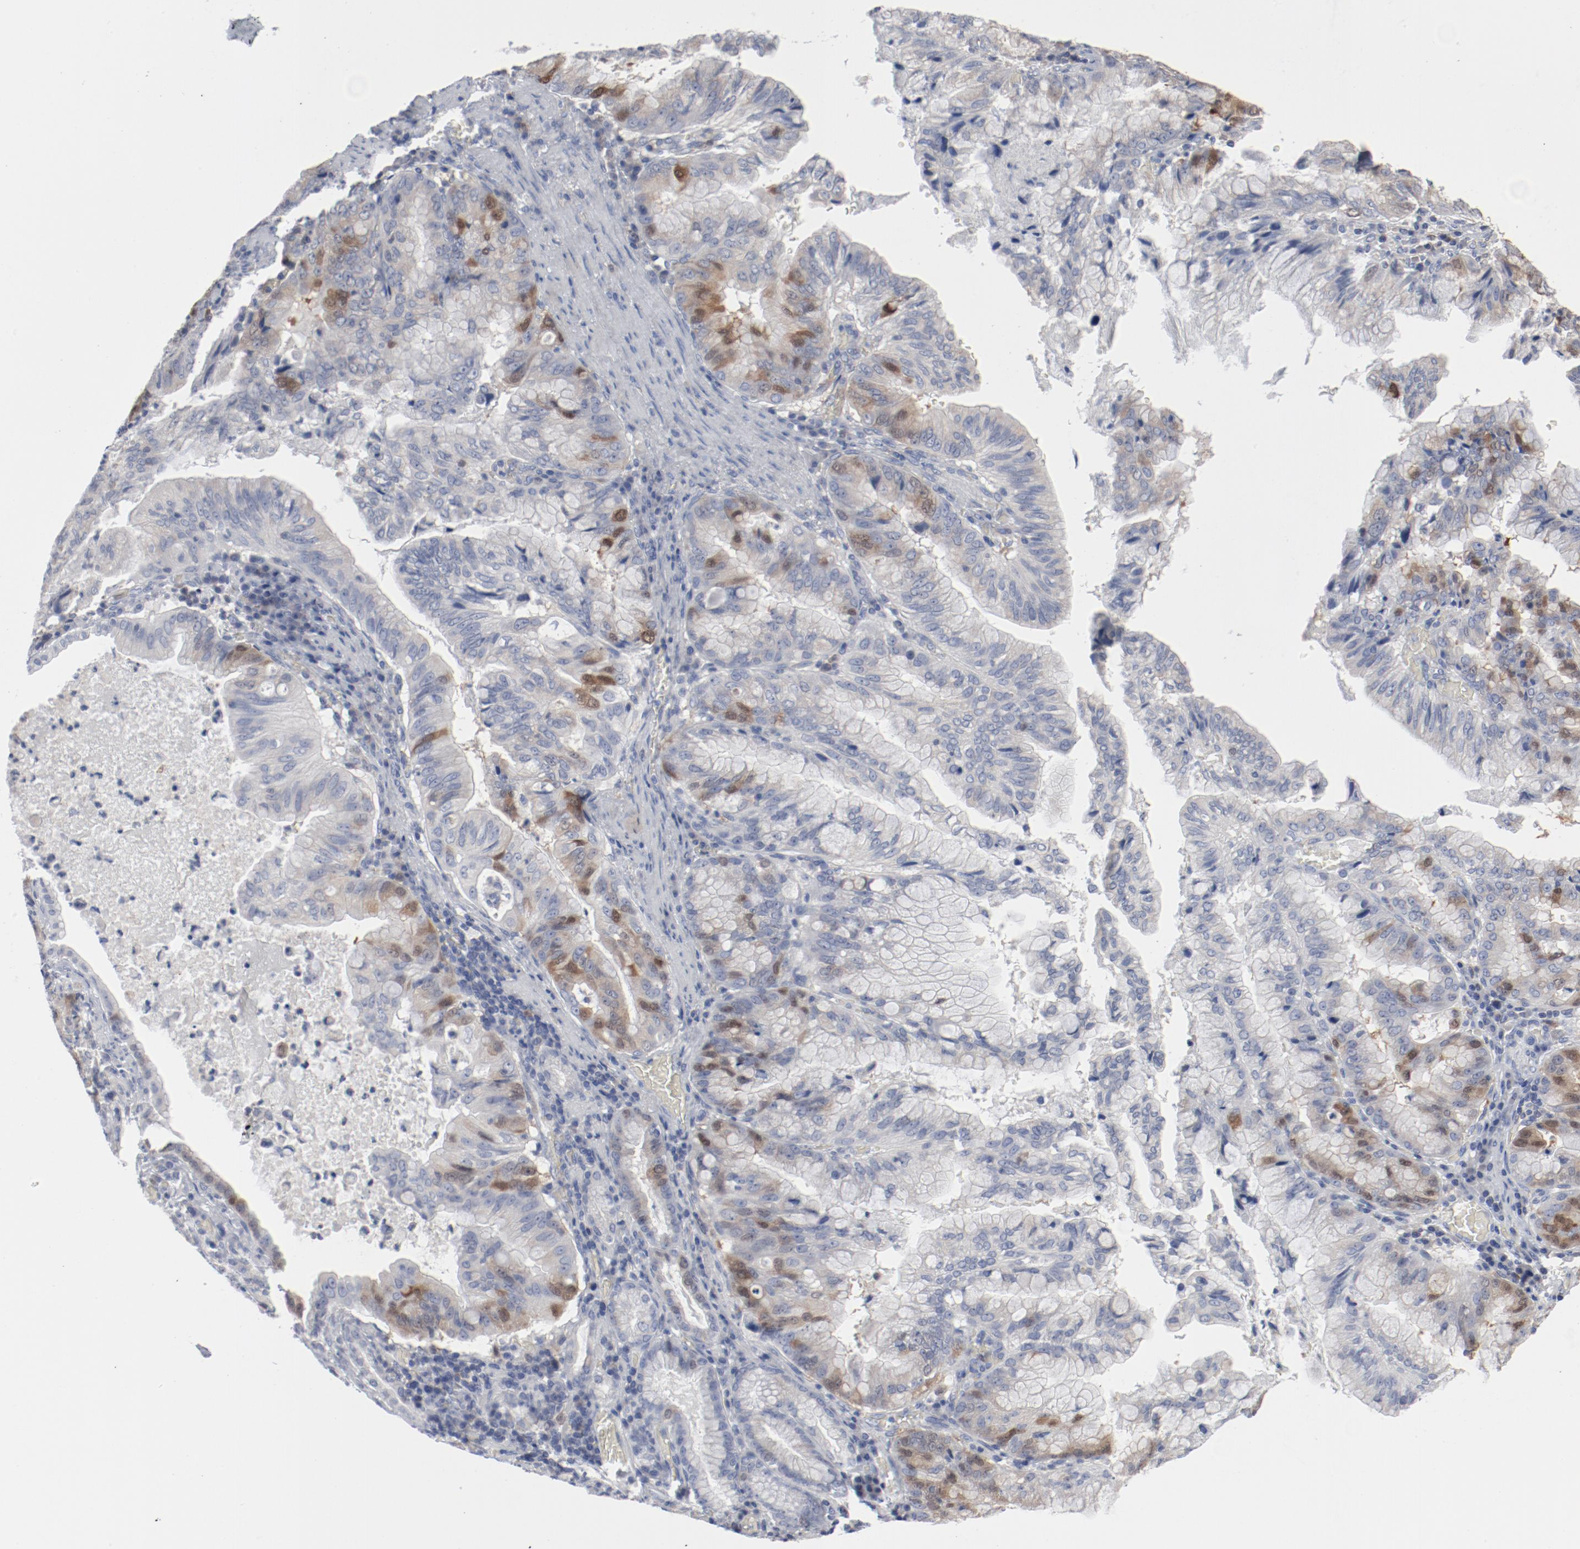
{"staining": {"intensity": "moderate", "quantity": "25%-75%", "location": "nuclear"}, "tissue": "stomach cancer", "cell_type": "Tumor cells", "image_type": "cancer", "snomed": [{"axis": "morphology", "description": "Adenocarcinoma, NOS"}, {"axis": "topography", "description": "Stomach, upper"}], "caption": "Human adenocarcinoma (stomach) stained with a brown dye reveals moderate nuclear positive staining in about 25%-75% of tumor cells.", "gene": "CDK1", "patient": {"sex": "male", "age": 80}}